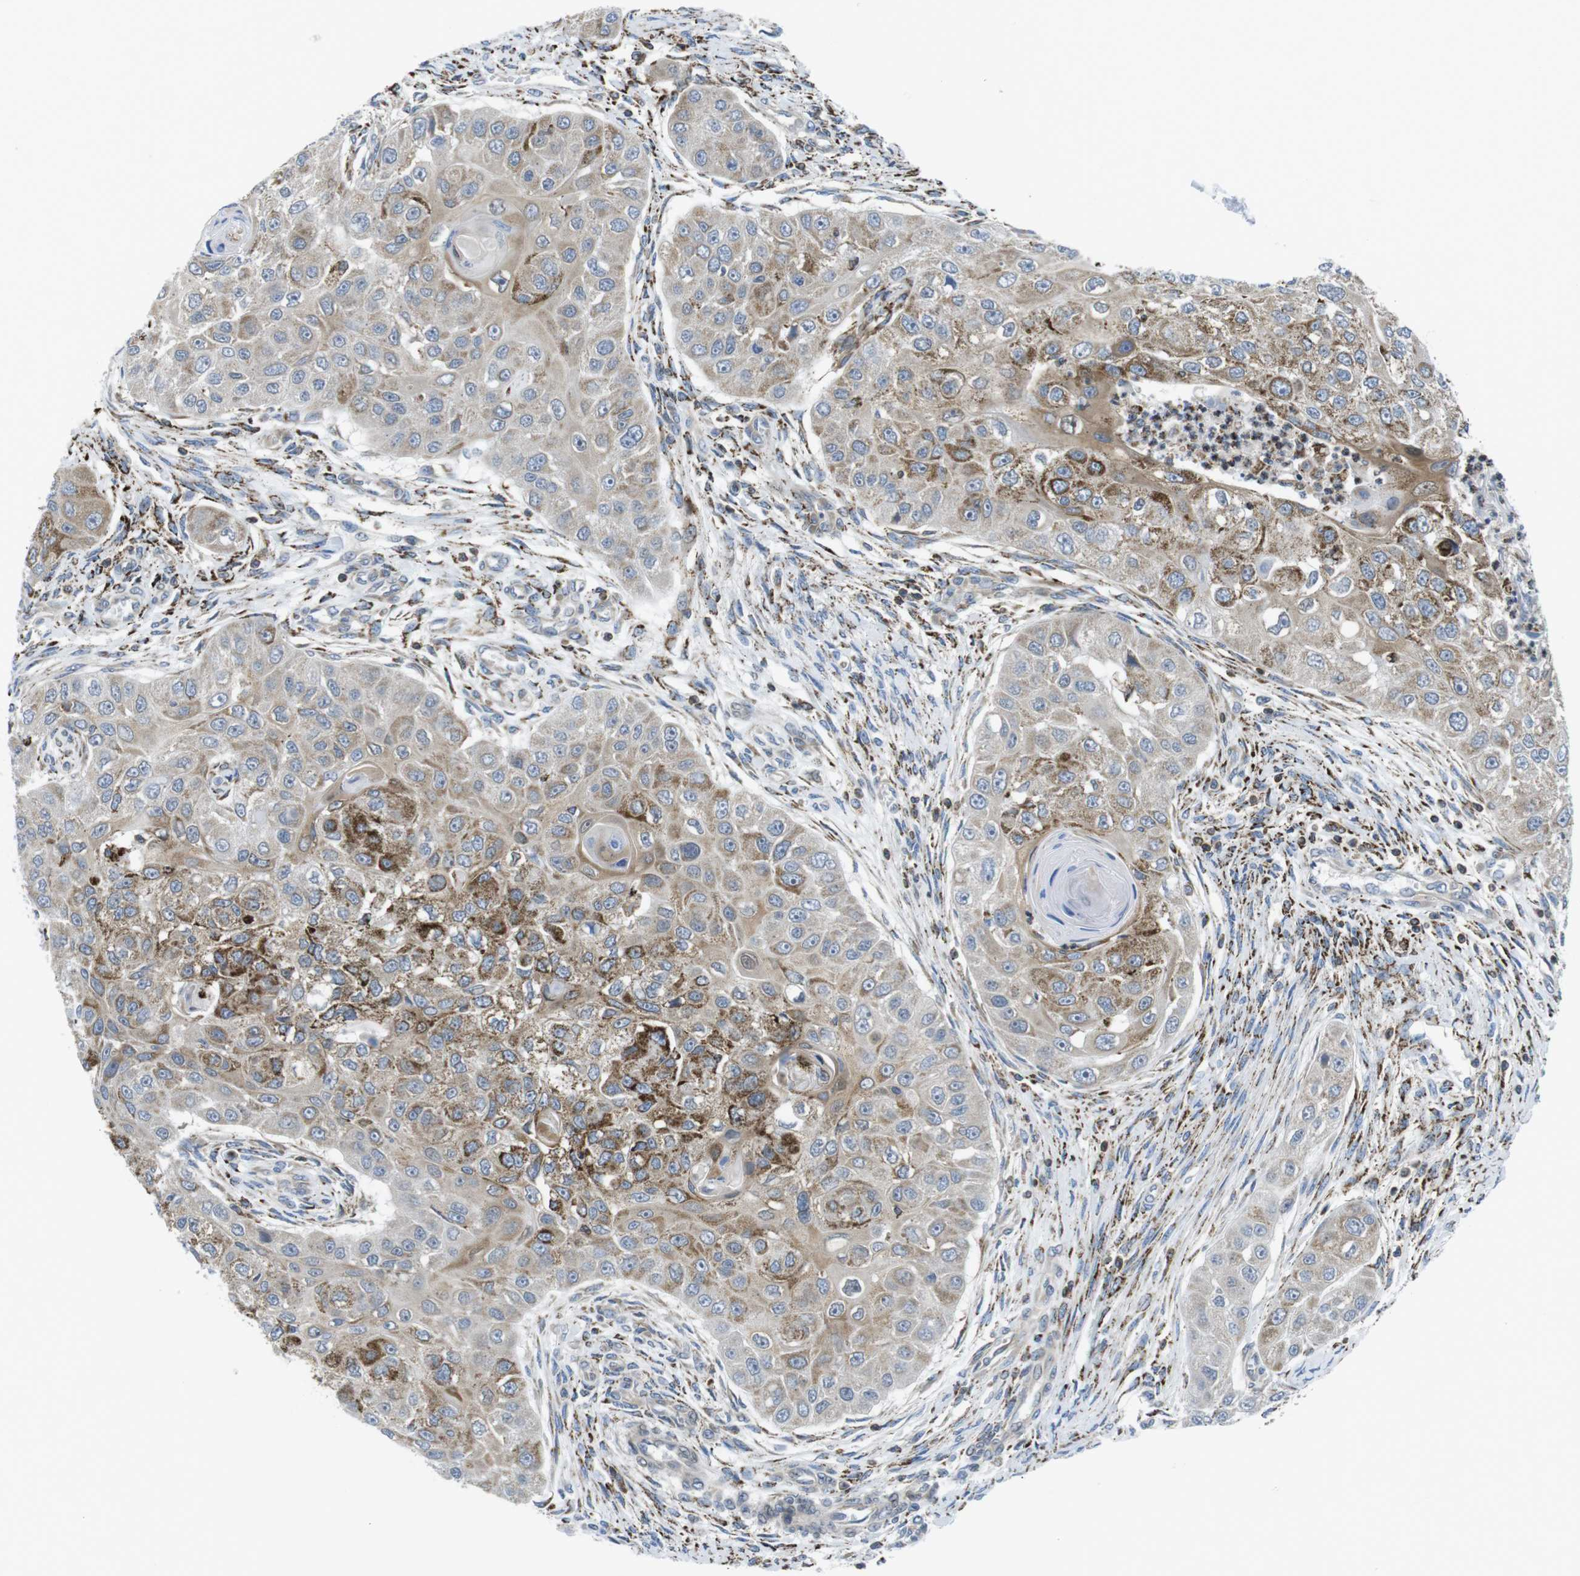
{"staining": {"intensity": "moderate", "quantity": "25%-75%", "location": "cytoplasmic/membranous"}, "tissue": "head and neck cancer", "cell_type": "Tumor cells", "image_type": "cancer", "snomed": [{"axis": "morphology", "description": "Normal tissue, NOS"}, {"axis": "morphology", "description": "Squamous cell carcinoma, NOS"}, {"axis": "topography", "description": "Skeletal muscle"}, {"axis": "topography", "description": "Head-Neck"}], "caption": "Tumor cells display medium levels of moderate cytoplasmic/membranous staining in approximately 25%-75% of cells in head and neck cancer (squamous cell carcinoma).", "gene": "KCNE3", "patient": {"sex": "male", "age": 51}}